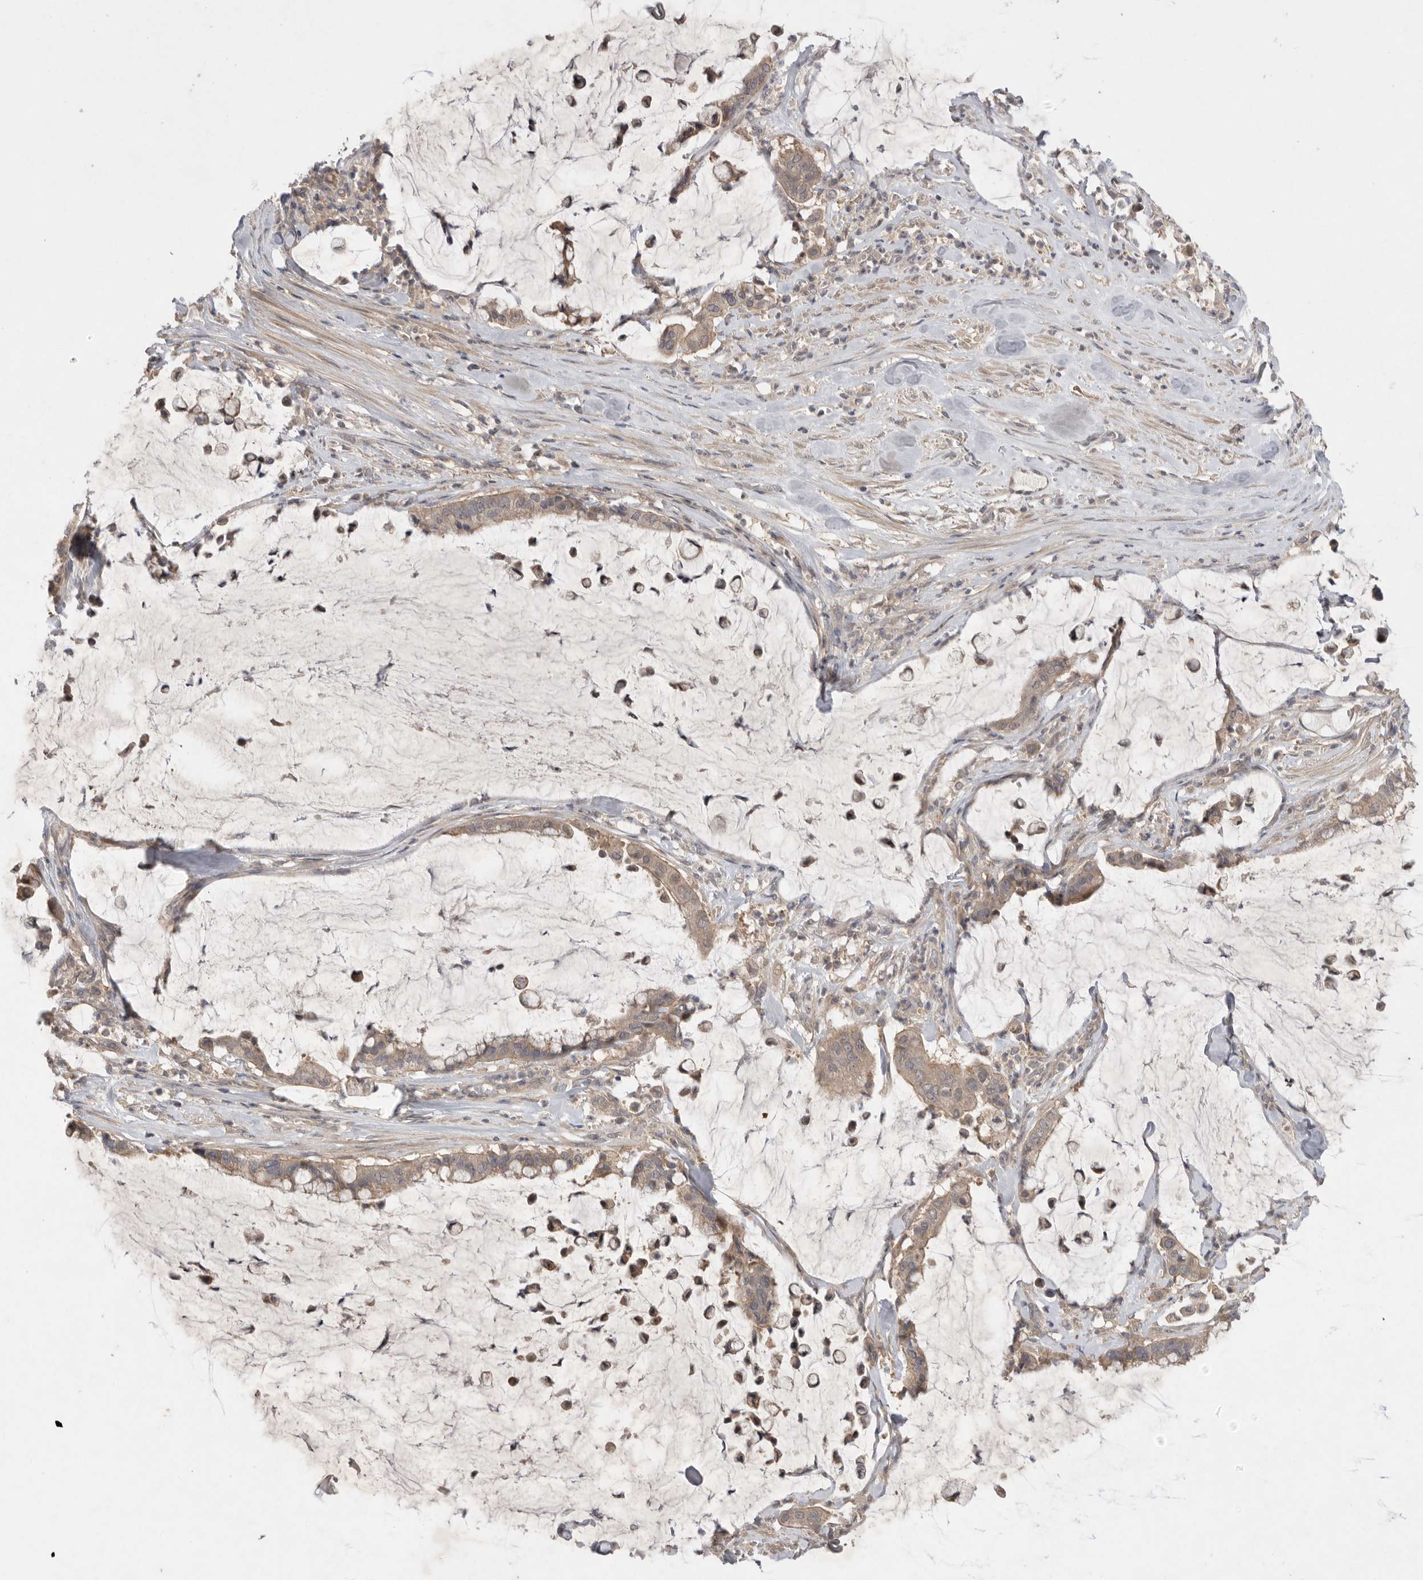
{"staining": {"intensity": "weak", "quantity": ">75%", "location": "cytoplasmic/membranous"}, "tissue": "pancreatic cancer", "cell_type": "Tumor cells", "image_type": "cancer", "snomed": [{"axis": "morphology", "description": "Adenocarcinoma, NOS"}, {"axis": "topography", "description": "Pancreas"}], "caption": "Pancreatic cancer (adenocarcinoma) tissue exhibits weak cytoplasmic/membranous staining in approximately >75% of tumor cells", "gene": "NRCAM", "patient": {"sex": "male", "age": 41}}